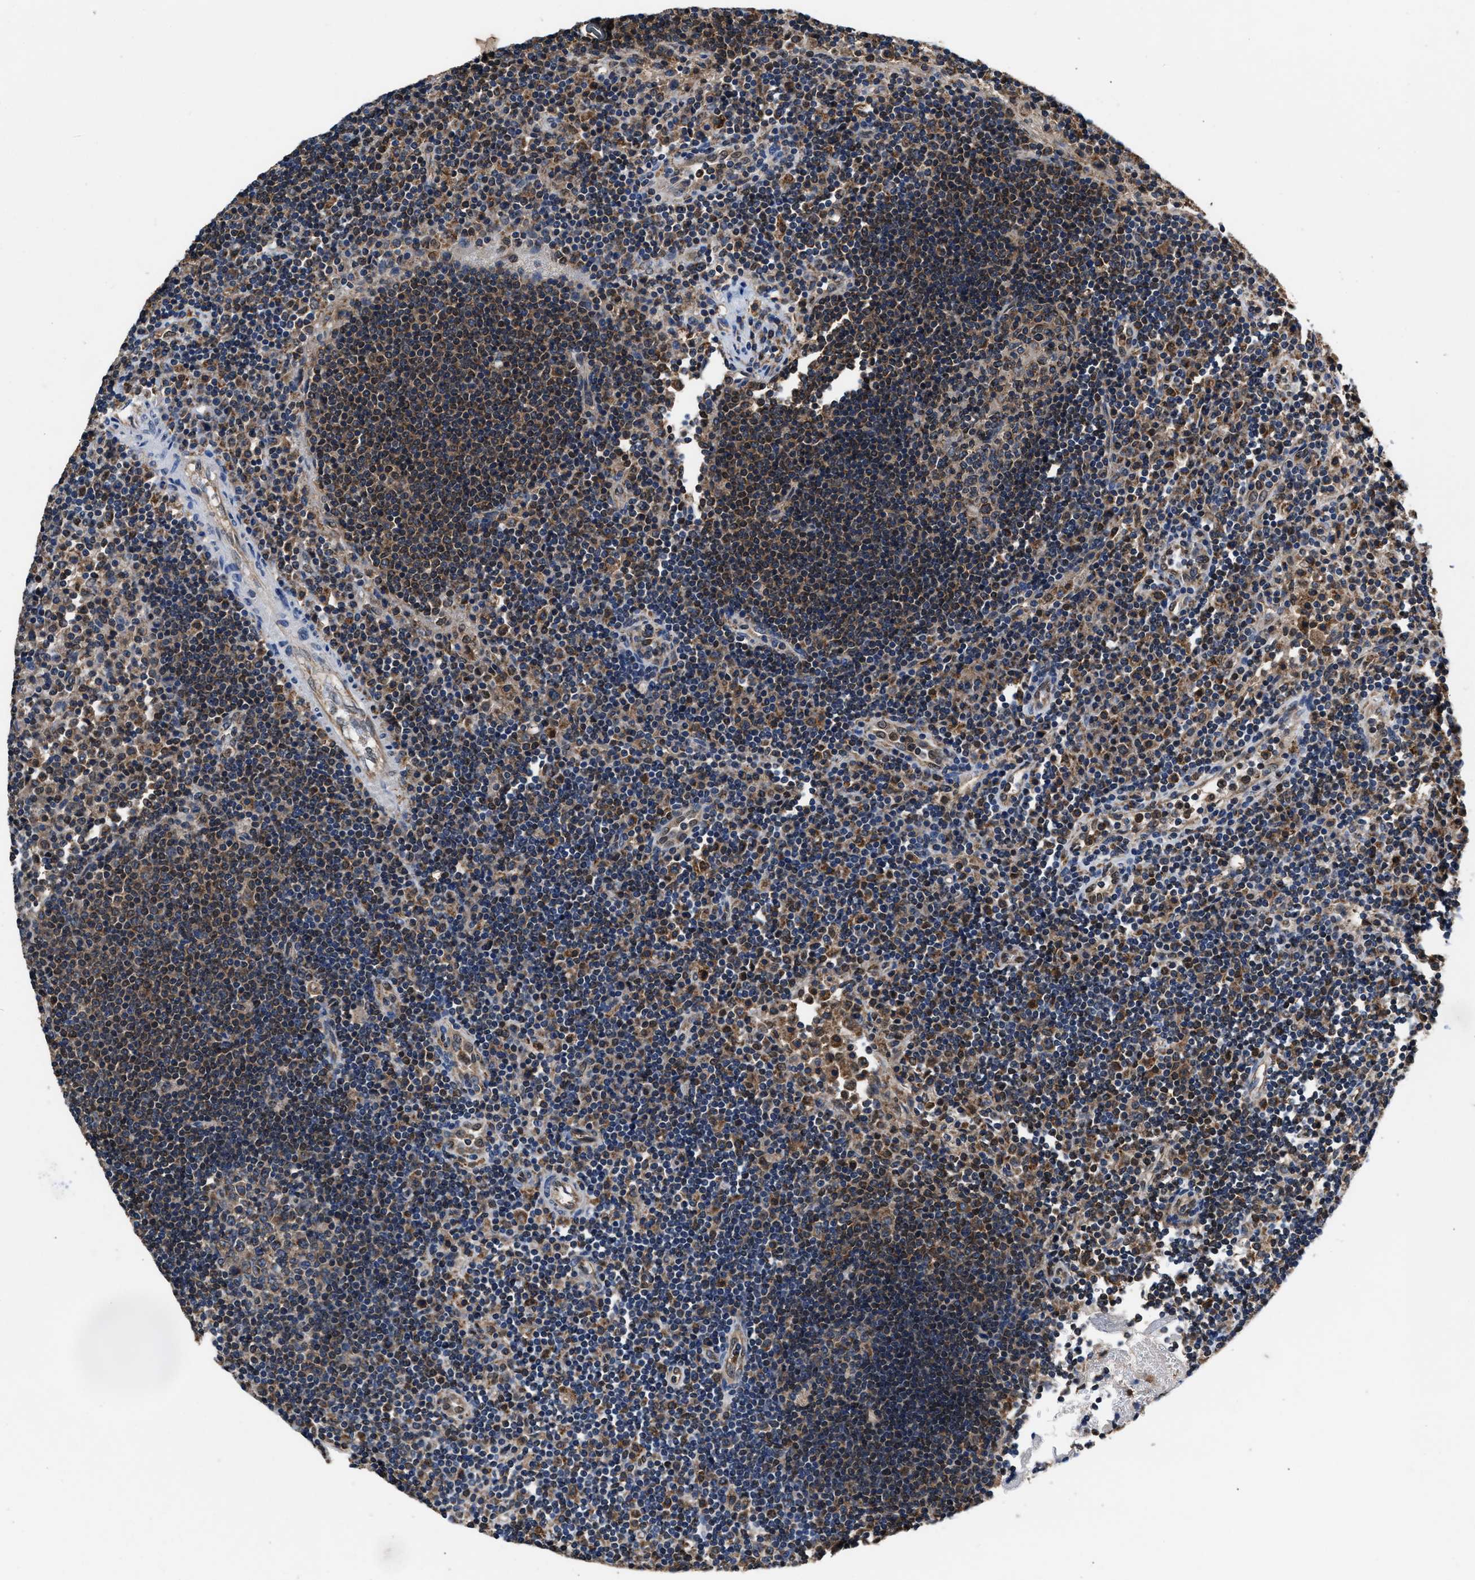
{"staining": {"intensity": "weak", "quantity": ">75%", "location": "cytoplasmic/membranous"}, "tissue": "lymph node", "cell_type": "Germinal center cells", "image_type": "normal", "snomed": [{"axis": "morphology", "description": "Normal tissue, NOS"}, {"axis": "topography", "description": "Lymph node"}], "caption": "Protein staining shows weak cytoplasmic/membranous positivity in about >75% of germinal center cells in benign lymph node. (brown staining indicates protein expression, while blue staining denotes nuclei).", "gene": "ACLY", "patient": {"sex": "female", "age": 53}}